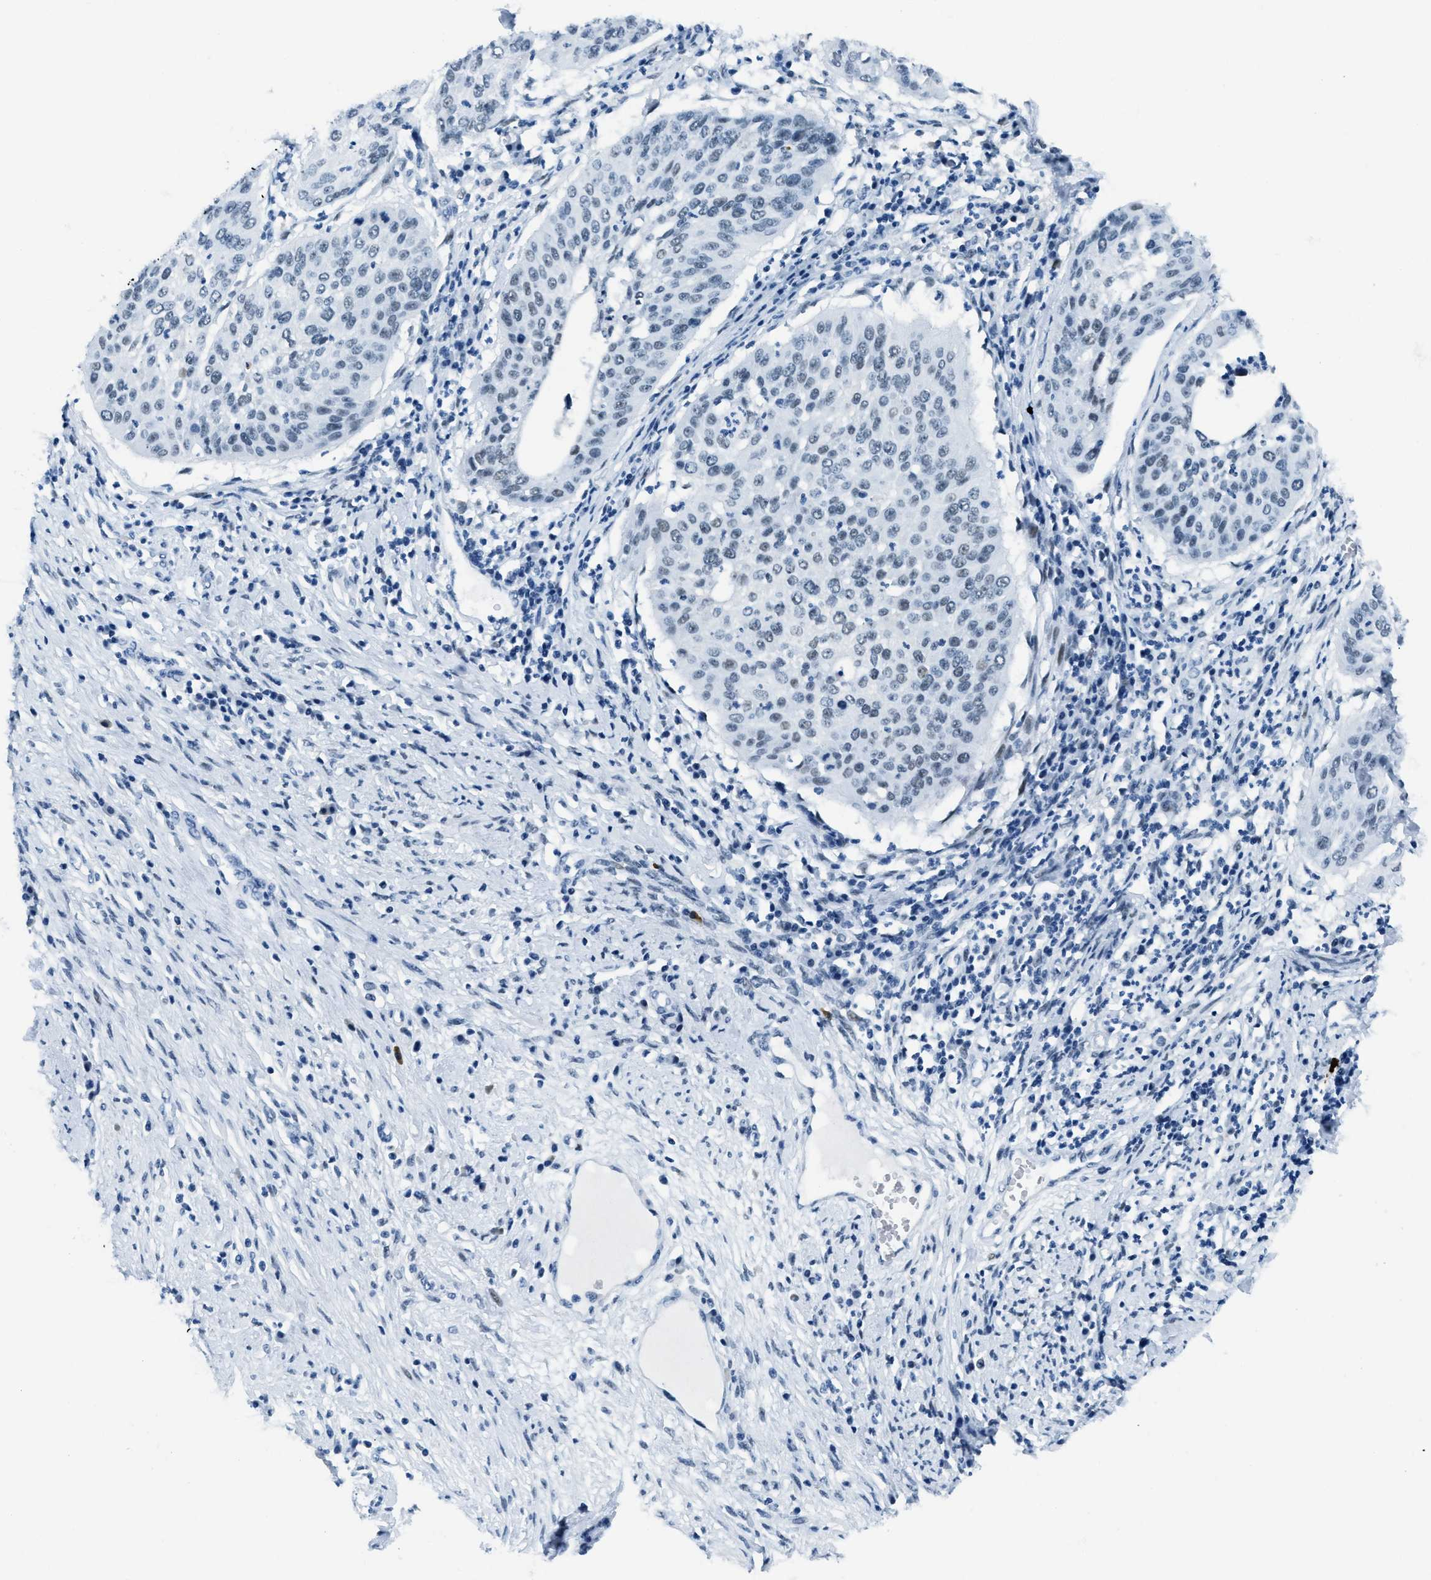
{"staining": {"intensity": "weak", "quantity": "25%-75%", "location": "nuclear"}, "tissue": "cervical cancer", "cell_type": "Tumor cells", "image_type": "cancer", "snomed": [{"axis": "morphology", "description": "Normal tissue, NOS"}, {"axis": "morphology", "description": "Squamous cell carcinoma, NOS"}, {"axis": "topography", "description": "Cervix"}], "caption": "This image demonstrates cervical cancer (squamous cell carcinoma) stained with immunohistochemistry to label a protein in brown. The nuclear of tumor cells show weak positivity for the protein. Nuclei are counter-stained blue.", "gene": "PLA2G2A", "patient": {"sex": "female", "age": 39}}